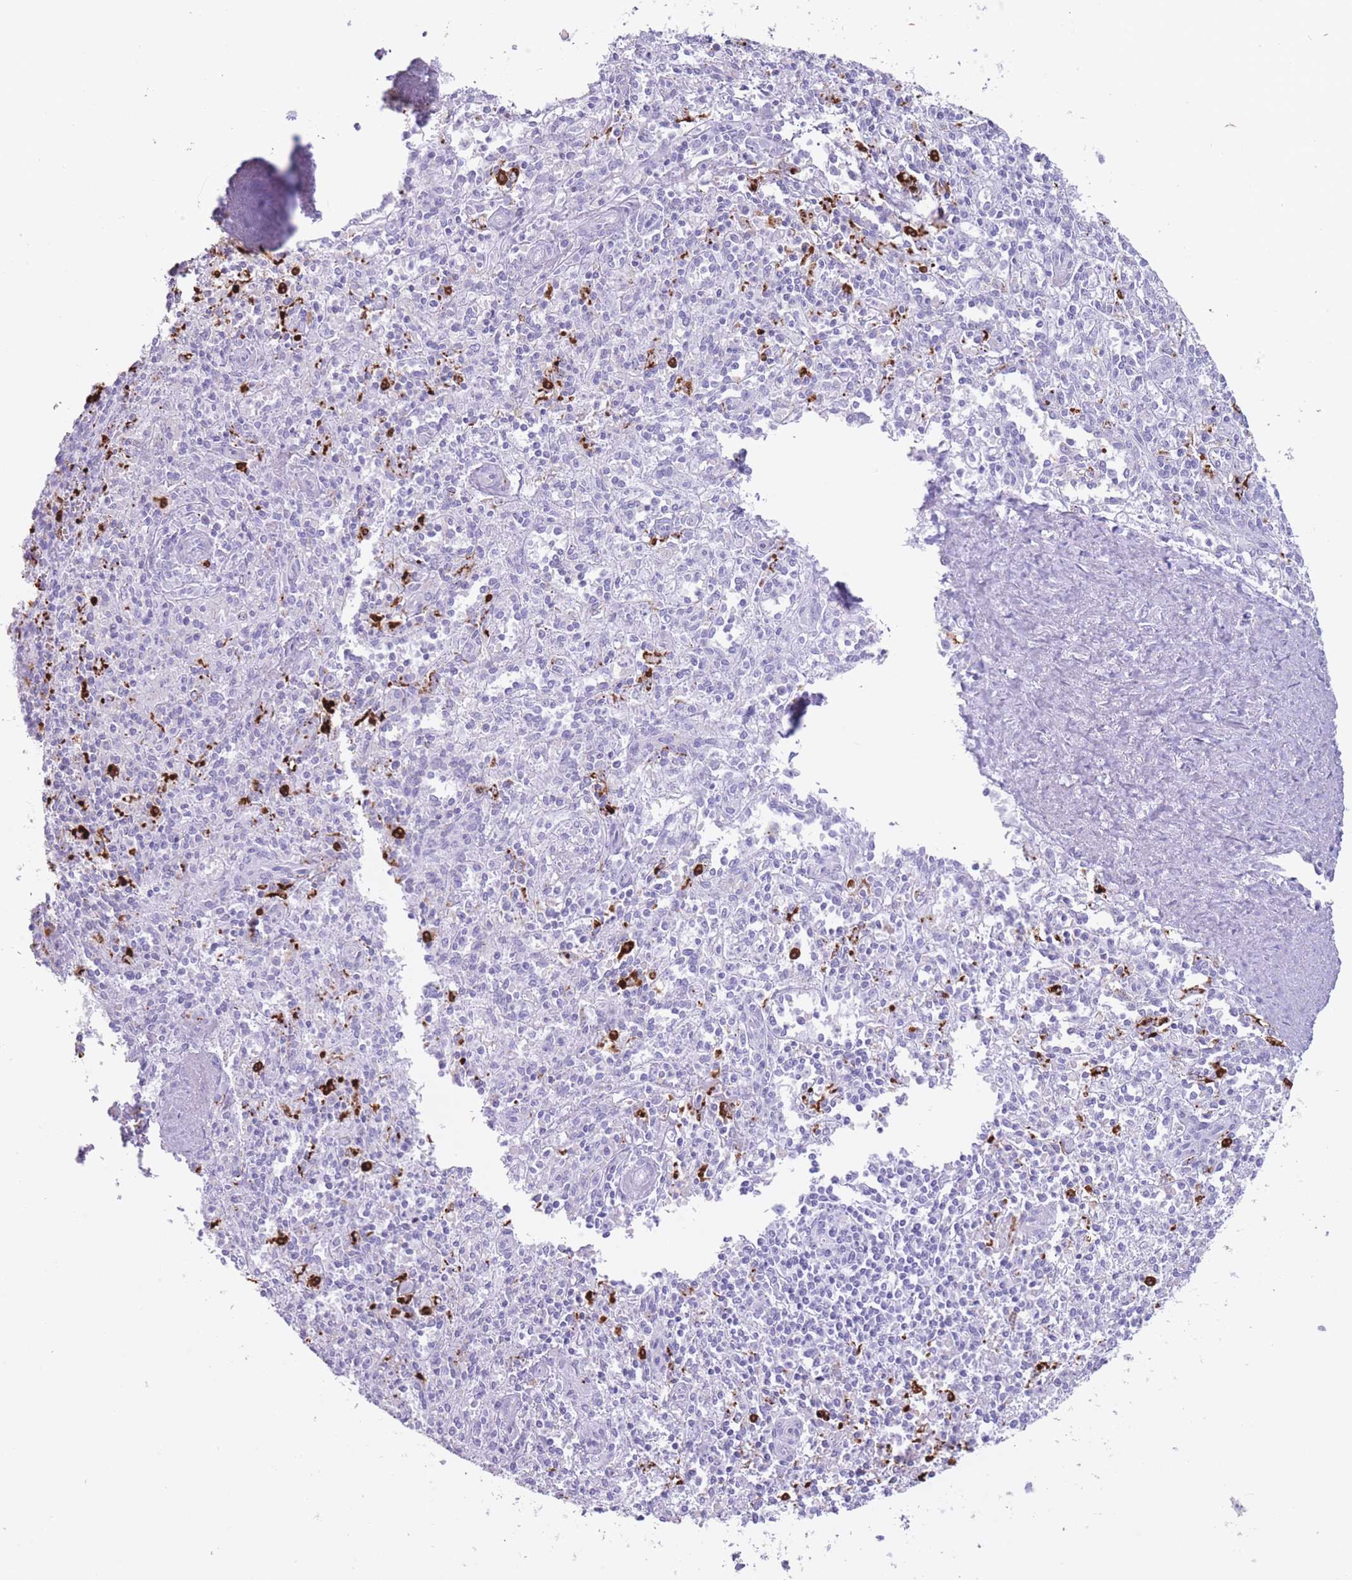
{"staining": {"intensity": "negative", "quantity": "none", "location": "none"}, "tissue": "spleen", "cell_type": "Cells in red pulp", "image_type": "normal", "snomed": [{"axis": "morphology", "description": "Normal tissue, NOS"}, {"axis": "topography", "description": "Spleen"}], "caption": "Cells in red pulp show no significant expression in unremarkable spleen. (Immunohistochemistry, brightfield microscopy, high magnification).", "gene": "OR4F16", "patient": {"sex": "female", "age": 70}}